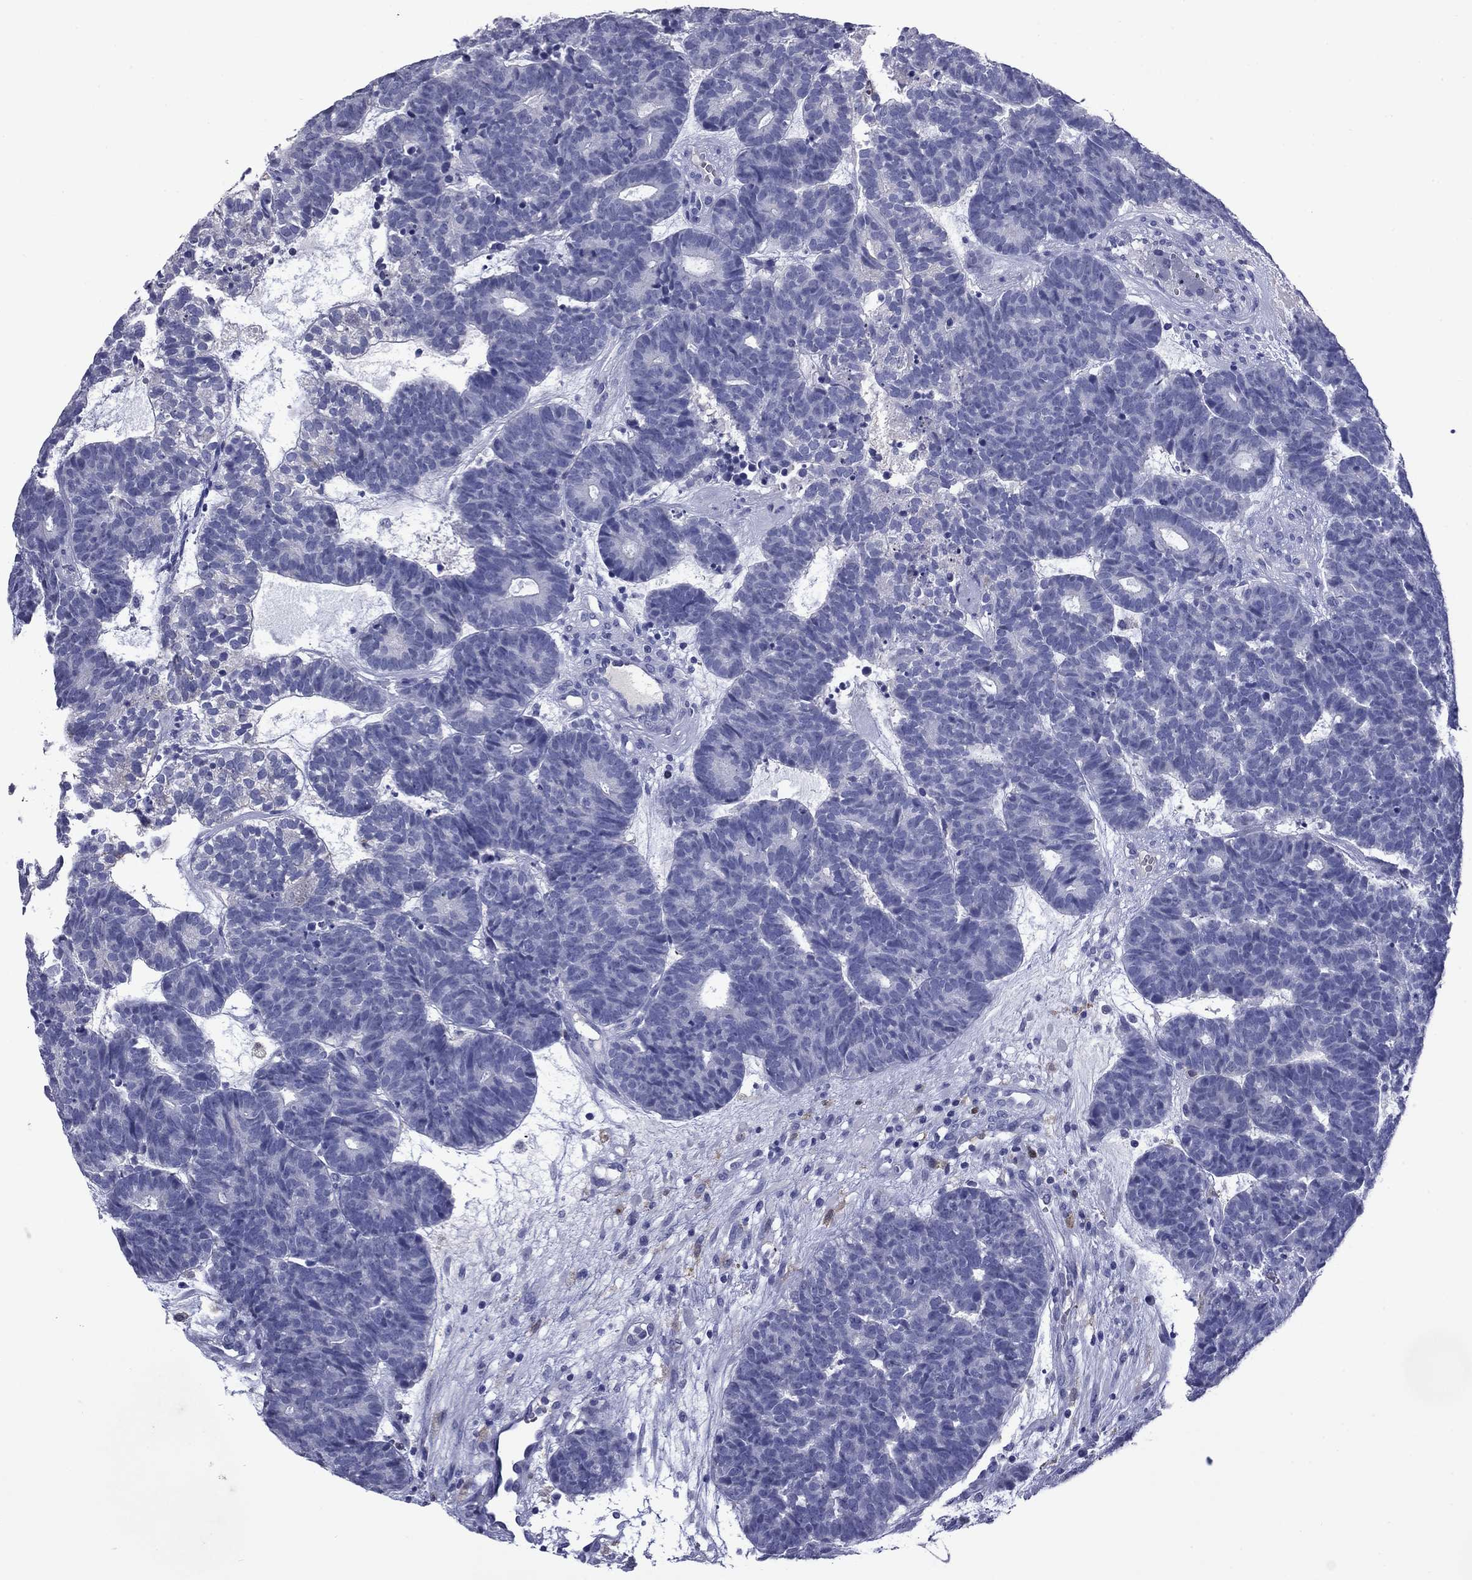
{"staining": {"intensity": "negative", "quantity": "none", "location": "none"}, "tissue": "head and neck cancer", "cell_type": "Tumor cells", "image_type": "cancer", "snomed": [{"axis": "morphology", "description": "Adenocarcinoma, NOS"}, {"axis": "topography", "description": "Head-Neck"}], "caption": "Tumor cells are negative for brown protein staining in head and neck cancer (adenocarcinoma).", "gene": "CFAP119", "patient": {"sex": "female", "age": 81}}